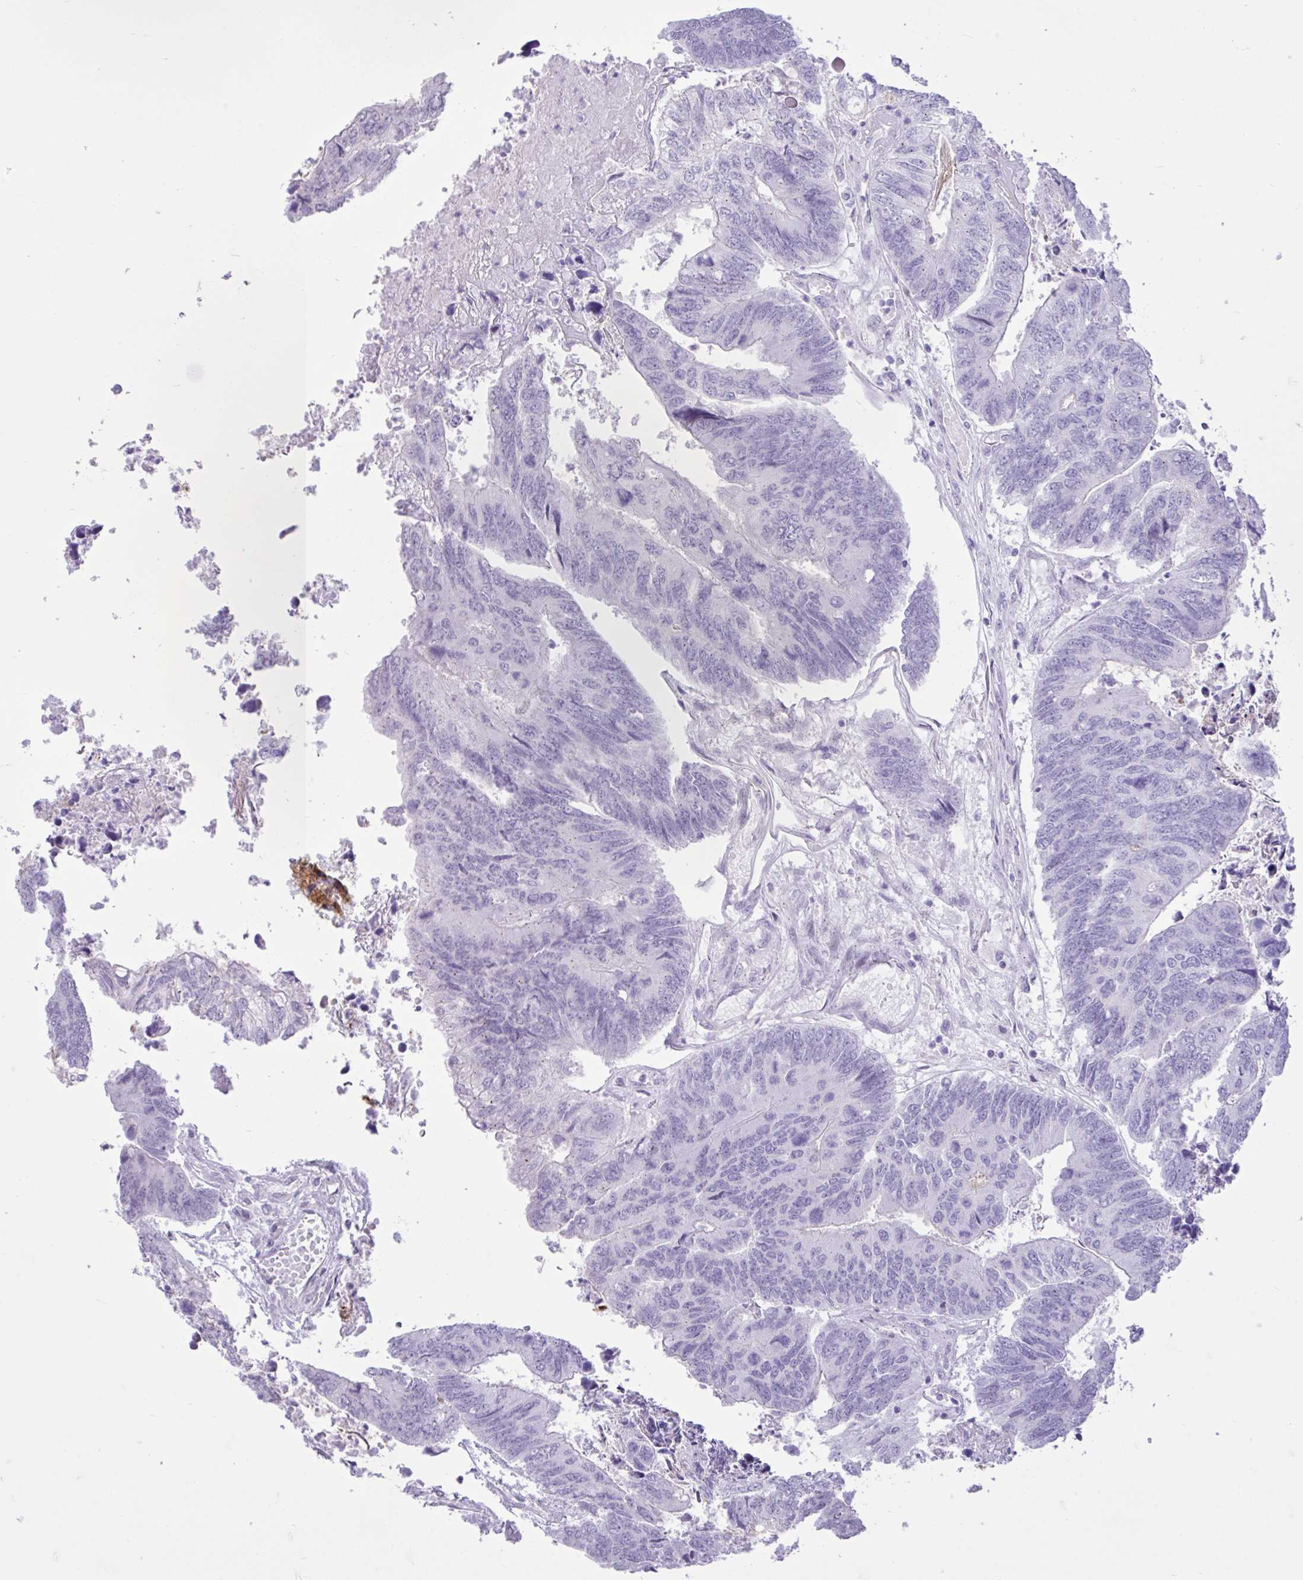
{"staining": {"intensity": "negative", "quantity": "none", "location": "none"}, "tissue": "colorectal cancer", "cell_type": "Tumor cells", "image_type": "cancer", "snomed": [{"axis": "morphology", "description": "Adenocarcinoma, NOS"}, {"axis": "topography", "description": "Colon"}], "caption": "IHC of colorectal adenocarcinoma demonstrates no expression in tumor cells. (DAB (3,3'-diaminobenzidine) immunohistochemistry (IHC) with hematoxylin counter stain).", "gene": "REEP1", "patient": {"sex": "female", "age": 67}}